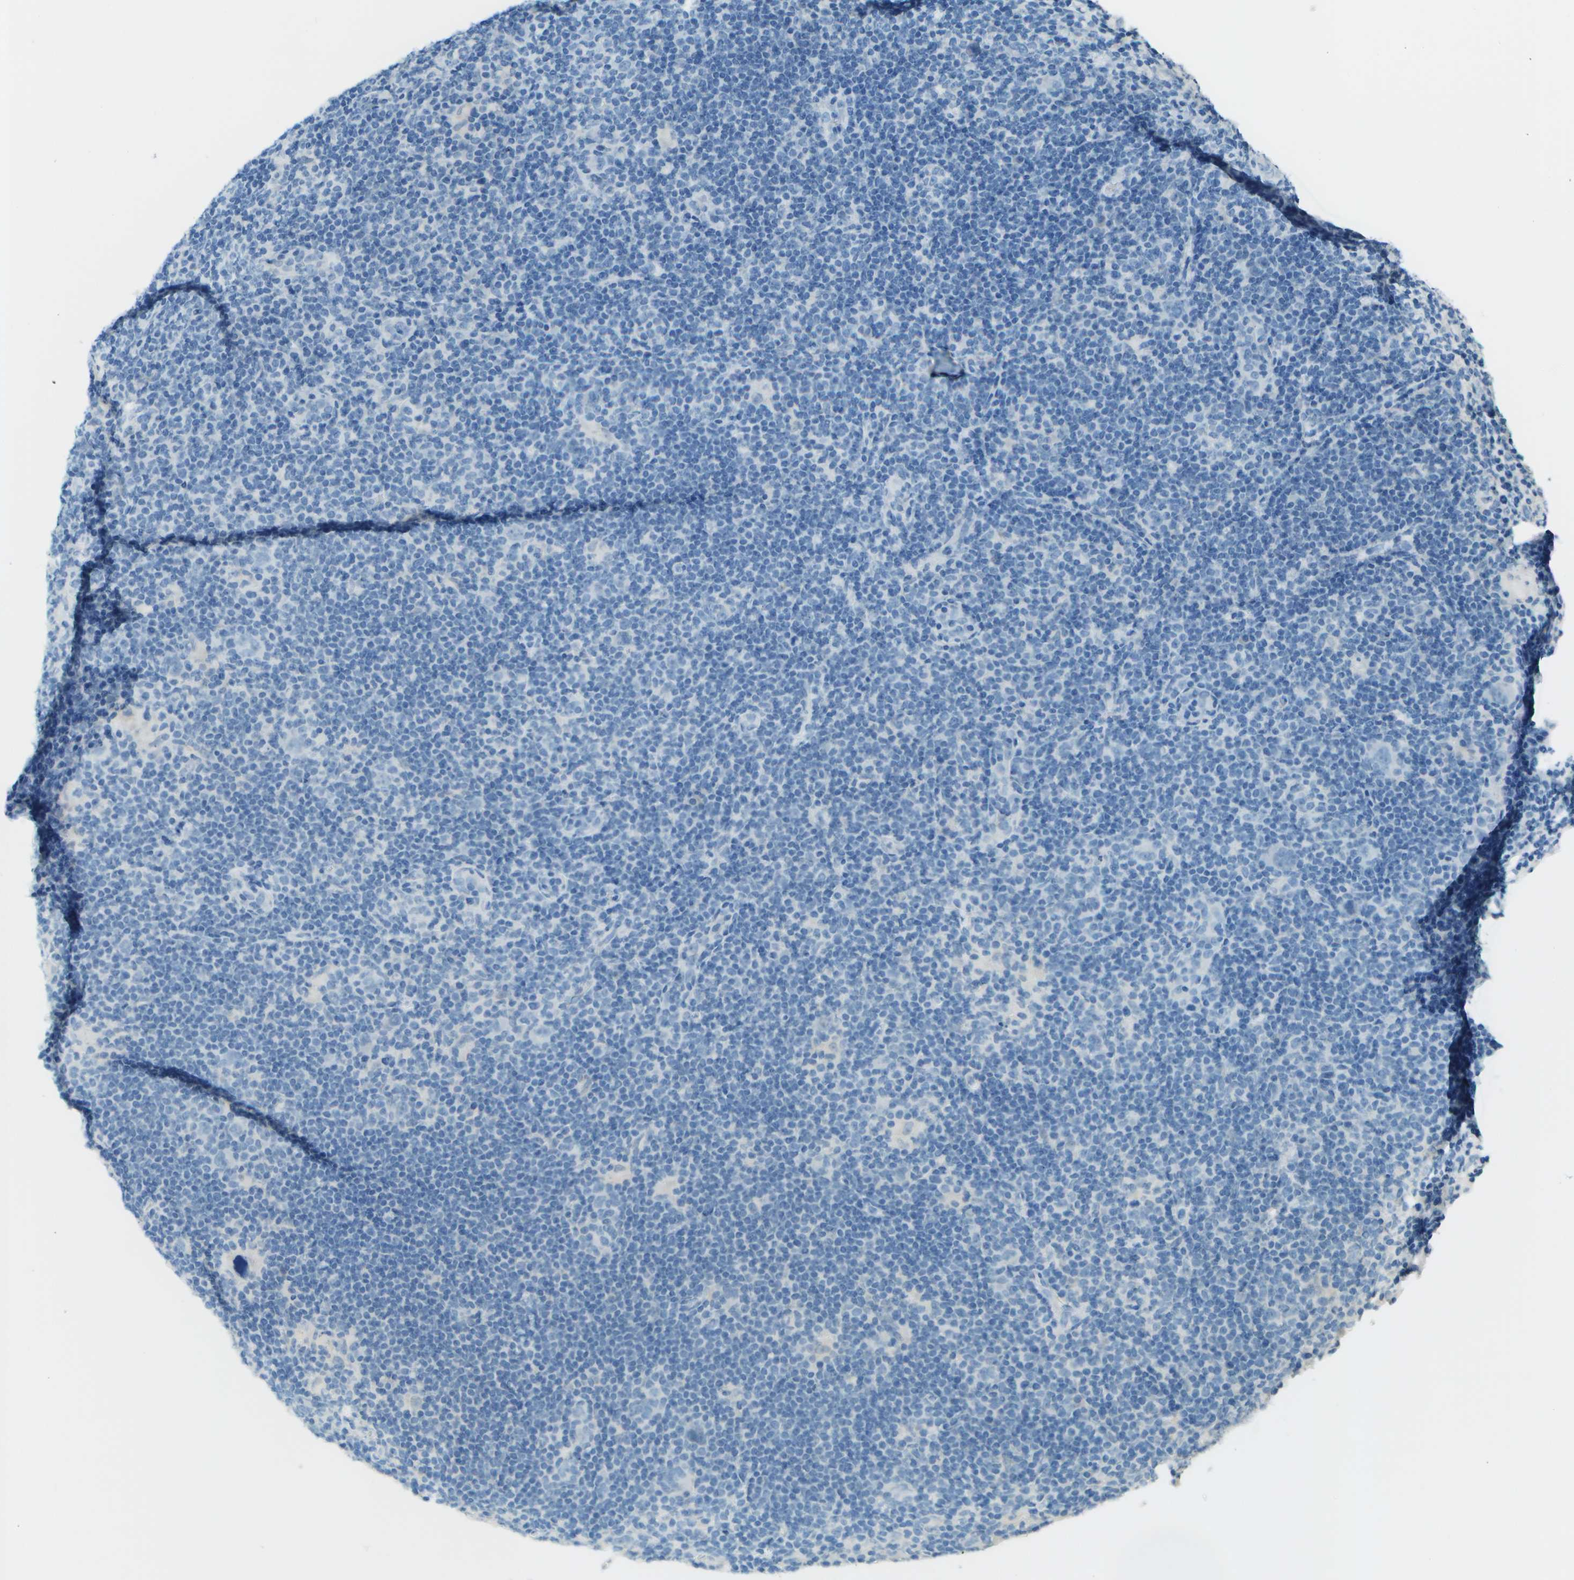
{"staining": {"intensity": "negative", "quantity": "none", "location": "none"}, "tissue": "lymphoma", "cell_type": "Tumor cells", "image_type": "cancer", "snomed": [{"axis": "morphology", "description": "Hodgkin's disease, NOS"}, {"axis": "topography", "description": "Lymph node"}], "caption": "IHC photomicrograph of Hodgkin's disease stained for a protein (brown), which reveals no expression in tumor cells.", "gene": "LGI2", "patient": {"sex": "female", "age": 57}}